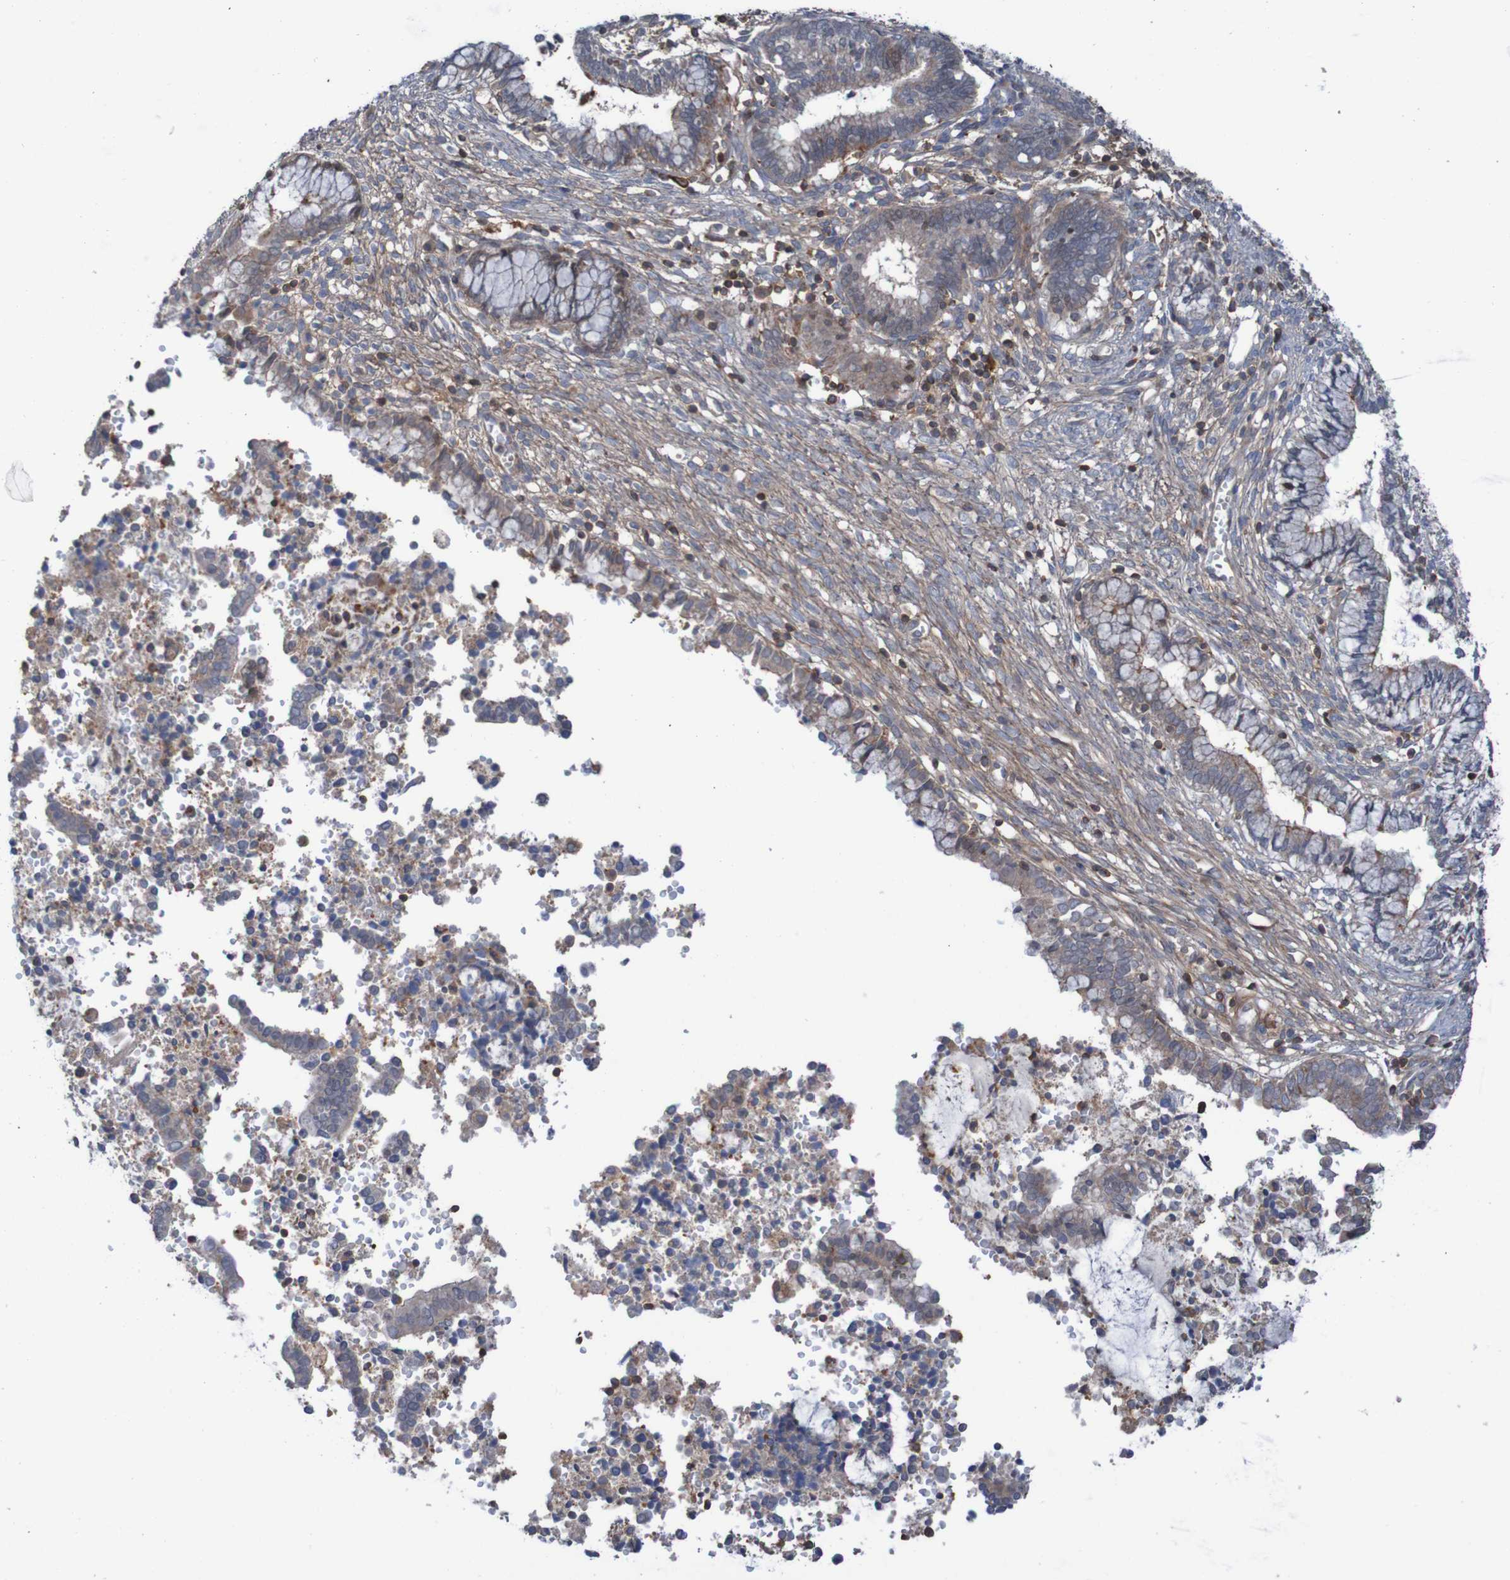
{"staining": {"intensity": "weak", "quantity": ">75%", "location": "cytoplasmic/membranous"}, "tissue": "cervical cancer", "cell_type": "Tumor cells", "image_type": "cancer", "snomed": [{"axis": "morphology", "description": "Adenocarcinoma, NOS"}, {"axis": "topography", "description": "Cervix"}], "caption": "Immunohistochemistry (IHC) of human cervical adenocarcinoma exhibits low levels of weak cytoplasmic/membranous expression in approximately >75% of tumor cells. Using DAB (3,3'-diaminobenzidine) (brown) and hematoxylin (blue) stains, captured at high magnification using brightfield microscopy.", "gene": "PDGFB", "patient": {"sex": "female", "age": 44}}